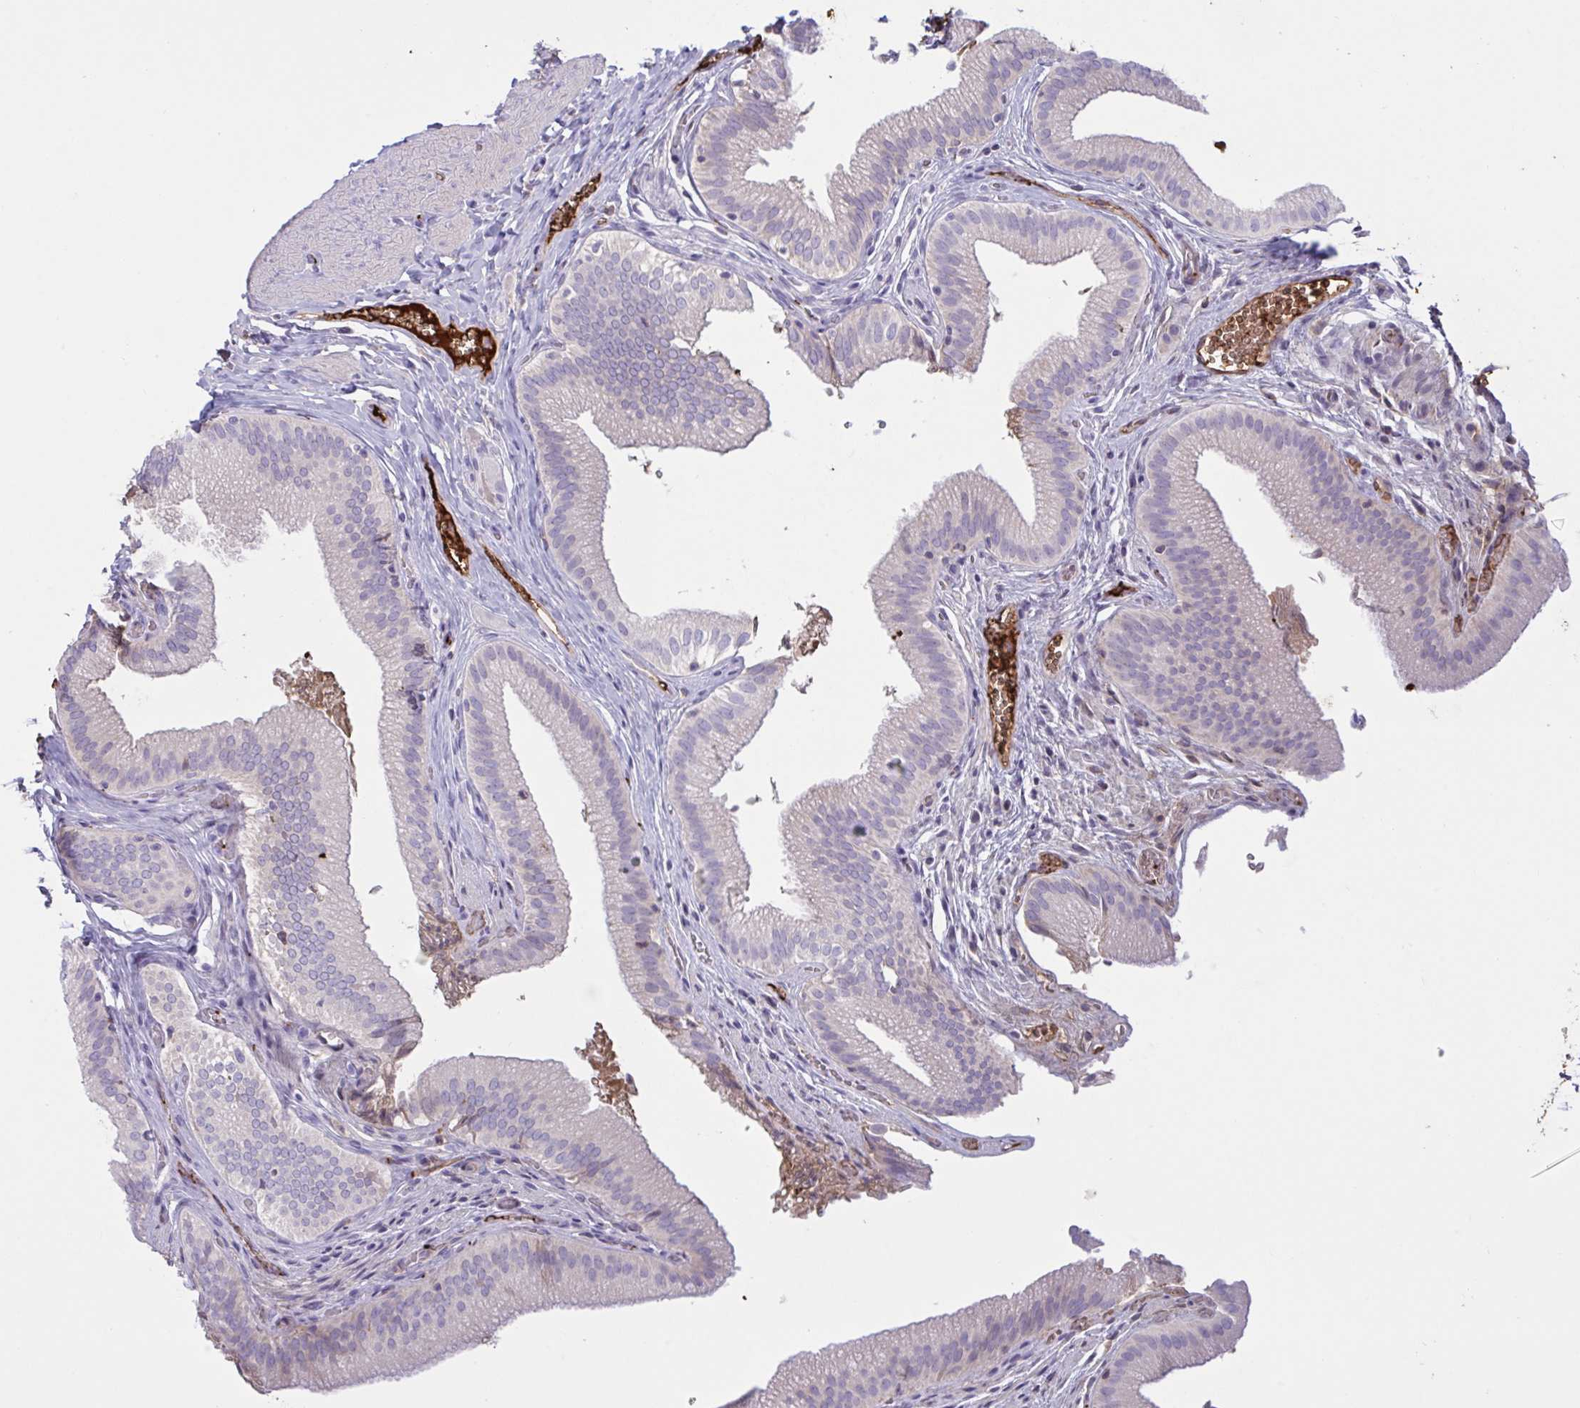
{"staining": {"intensity": "negative", "quantity": "none", "location": "none"}, "tissue": "gallbladder", "cell_type": "Glandular cells", "image_type": "normal", "snomed": [{"axis": "morphology", "description": "Normal tissue, NOS"}, {"axis": "topography", "description": "Gallbladder"}, {"axis": "topography", "description": "Peripheral nerve tissue"}], "caption": "The micrograph shows no staining of glandular cells in normal gallbladder.", "gene": "IL1R1", "patient": {"sex": "male", "age": 17}}